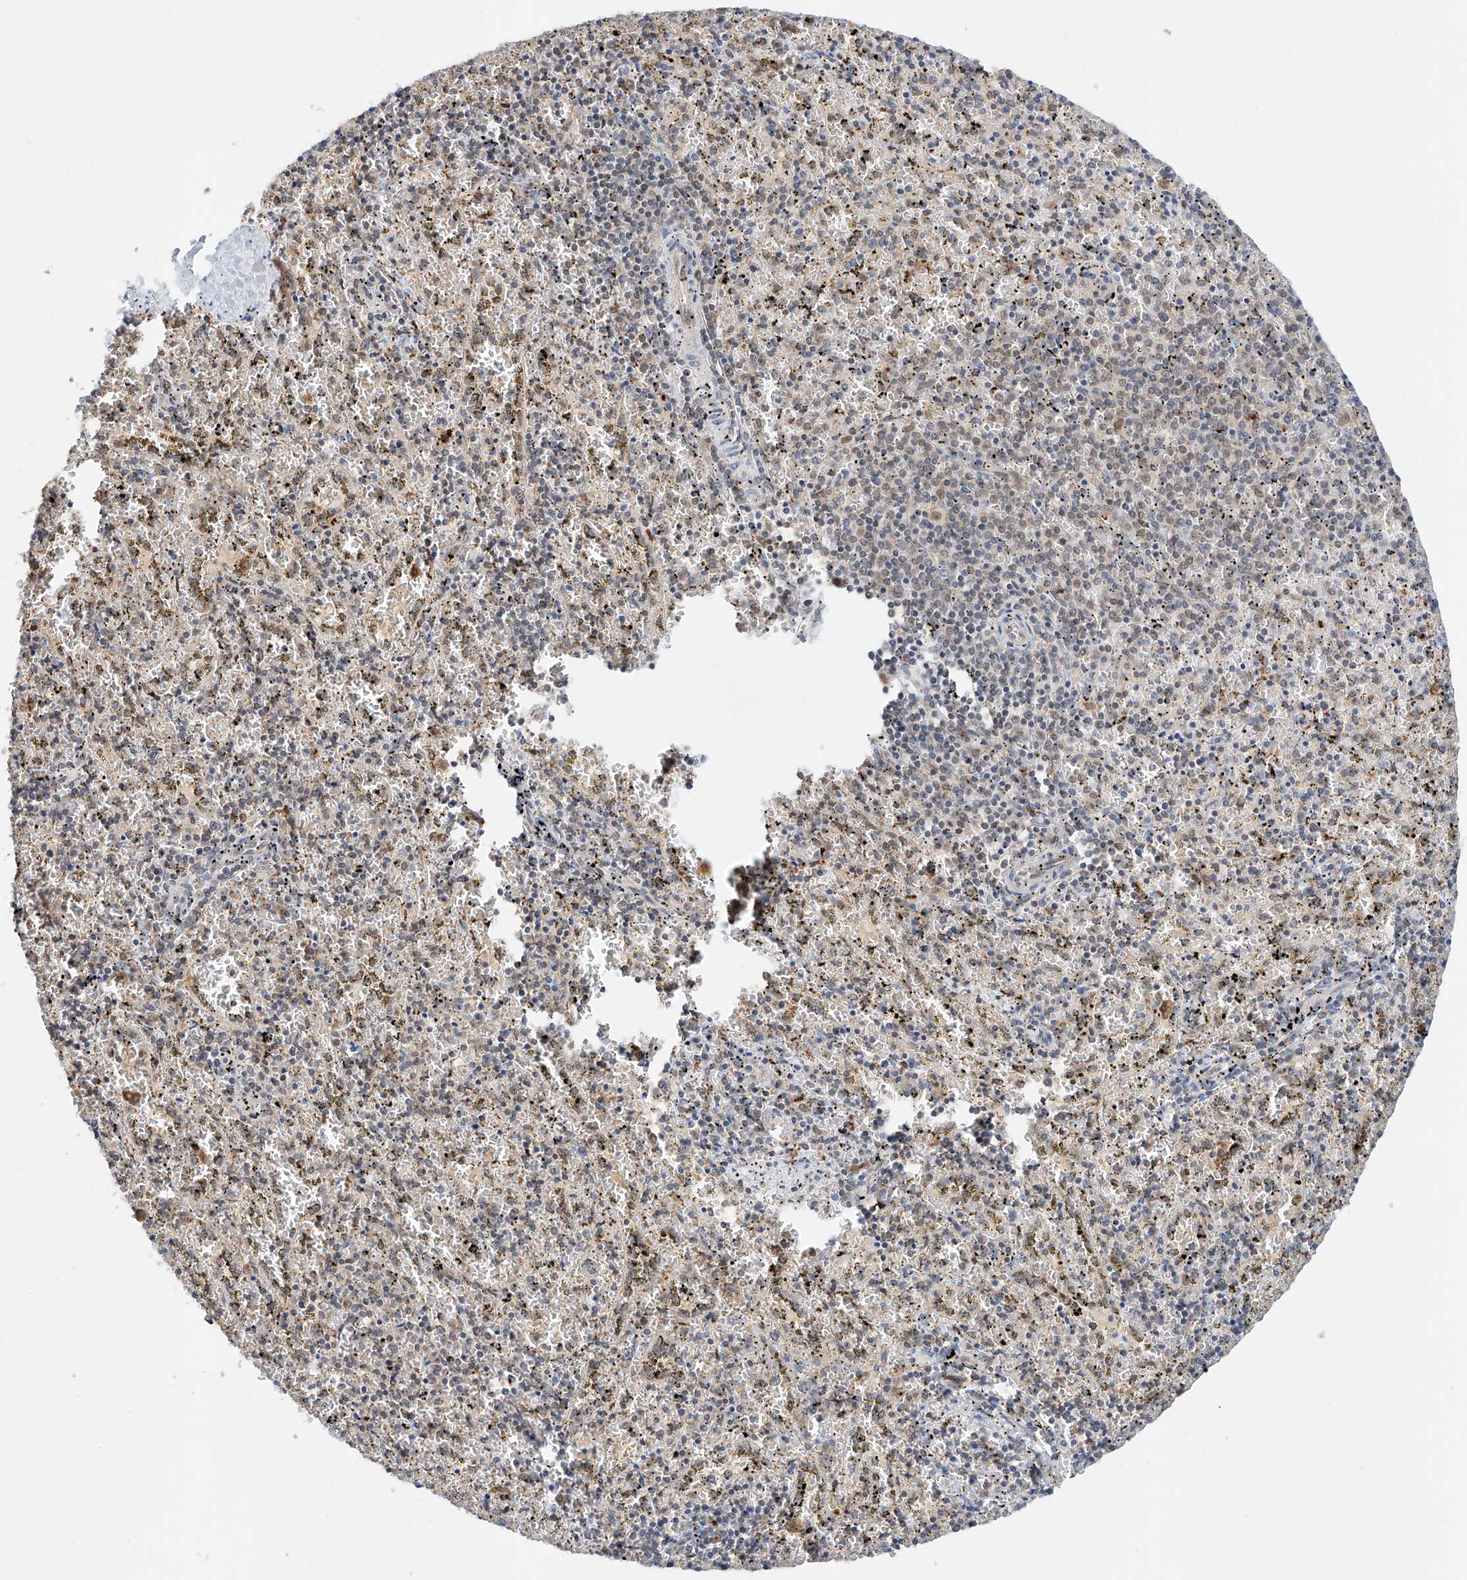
{"staining": {"intensity": "moderate", "quantity": "<25%", "location": "cytoplasmic/membranous"}, "tissue": "spleen", "cell_type": "Cells in red pulp", "image_type": "normal", "snomed": [{"axis": "morphology", "description": "Normal tissue, NOS"}, {"axis": "topography", "description": "Spleen"}], "caption": "DAB (3,3'-diaminobenzidine) immunohistochemical staining of normal spleen reveals moderate cytoplasmic/membranous protein expression in approximately <25% of cells in red pulp.", "gene": "DIRAS3", "patient": {"sex": "male", "age": 11}}